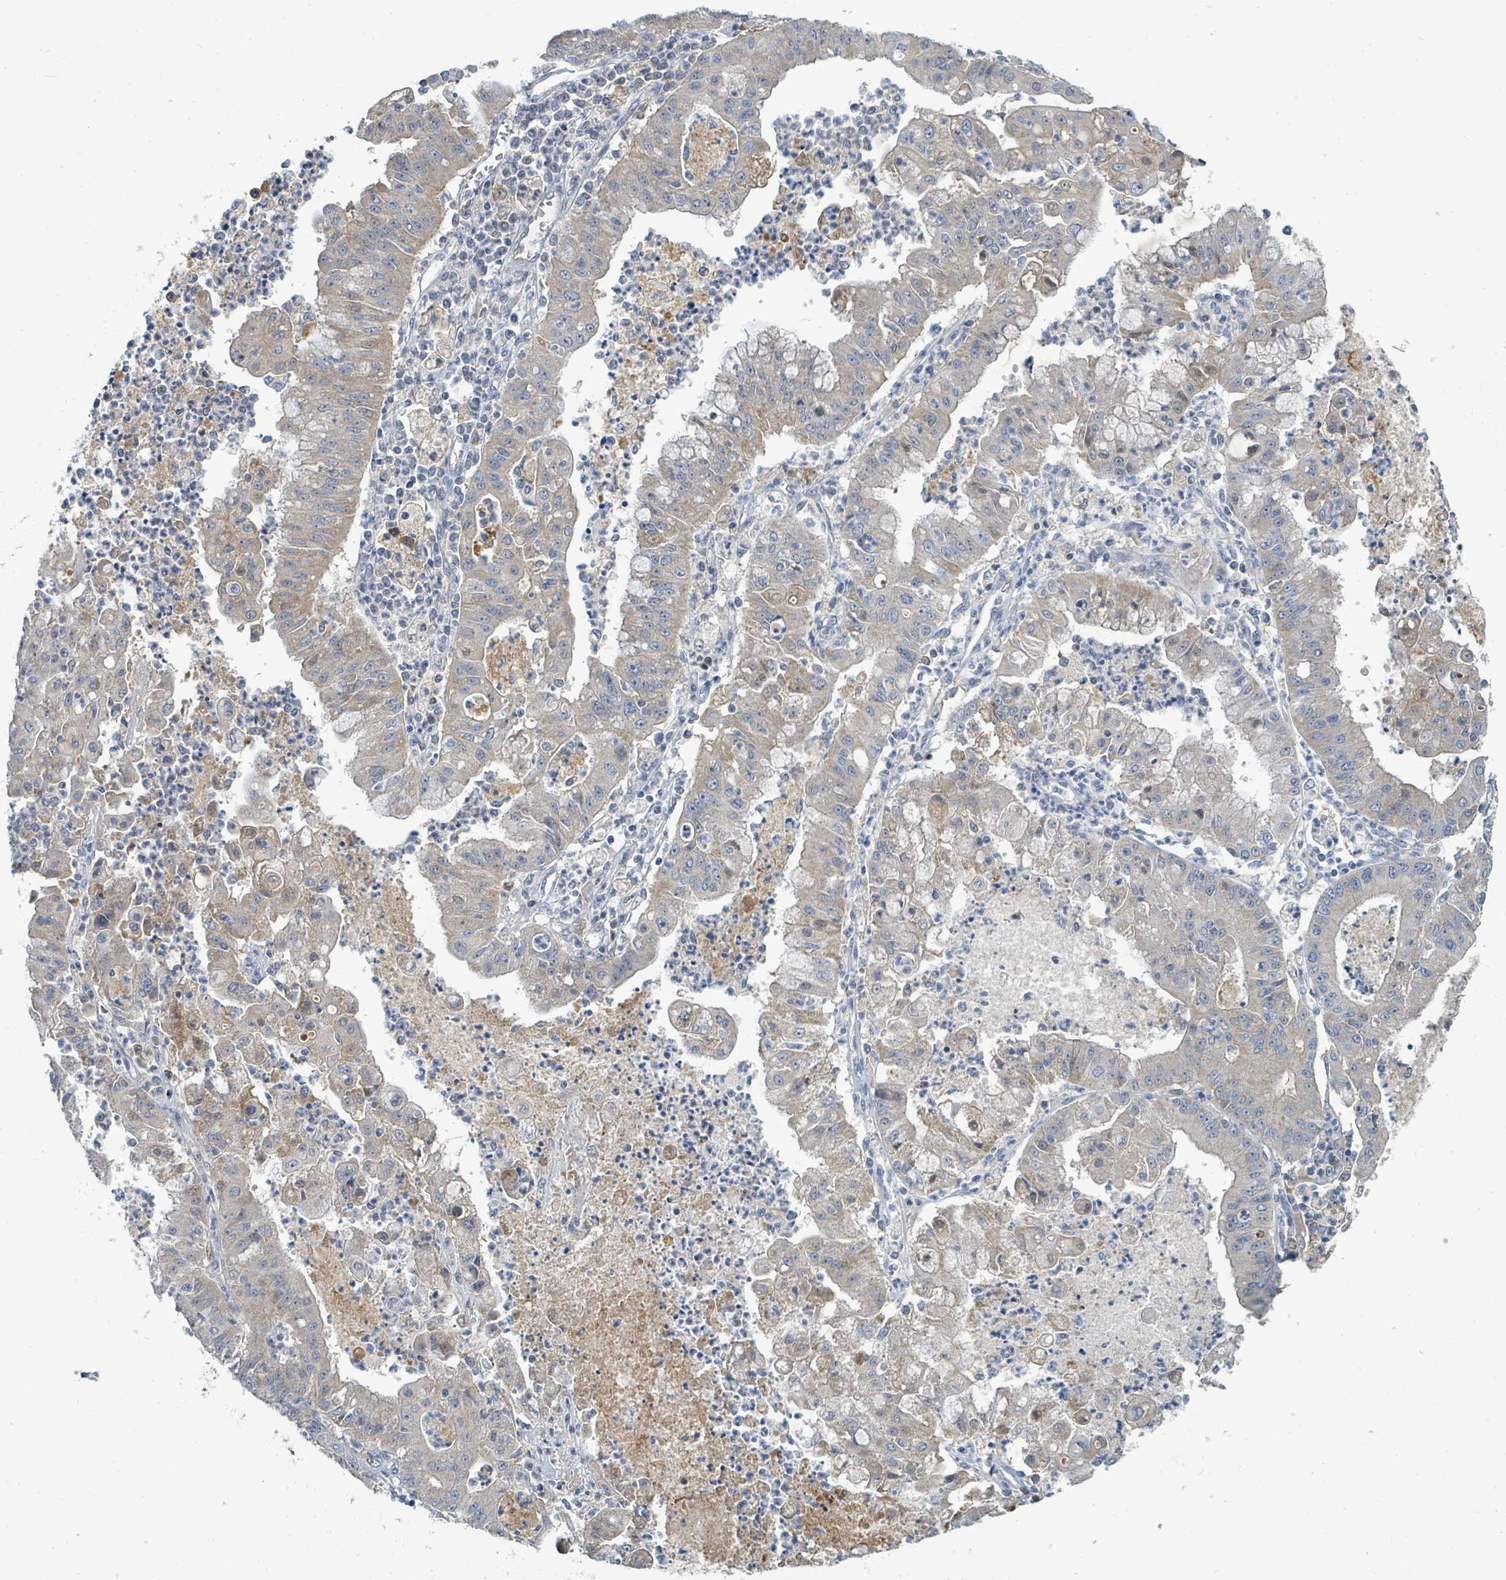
{"staining": {"intensity": "weak", "quantity": "<25%", "location": "cytoplasmic/membranous"}, "tissue": "ovarian cancer", "cell_type": "Tumor cells", "image_type": "cancer", "snomed": [{"axis": "morphology", "description": "Cystadenocarcinoma, mucinous, NOS"}, {"axis": "topography", "description": "Ovary"}], "caption": "There is no significant expression in tumor cells of mucinous cystadenocarcinoma (ovarian).", "gene": "SLC25A23", "patient": {"sex": "female", "age": 70}}